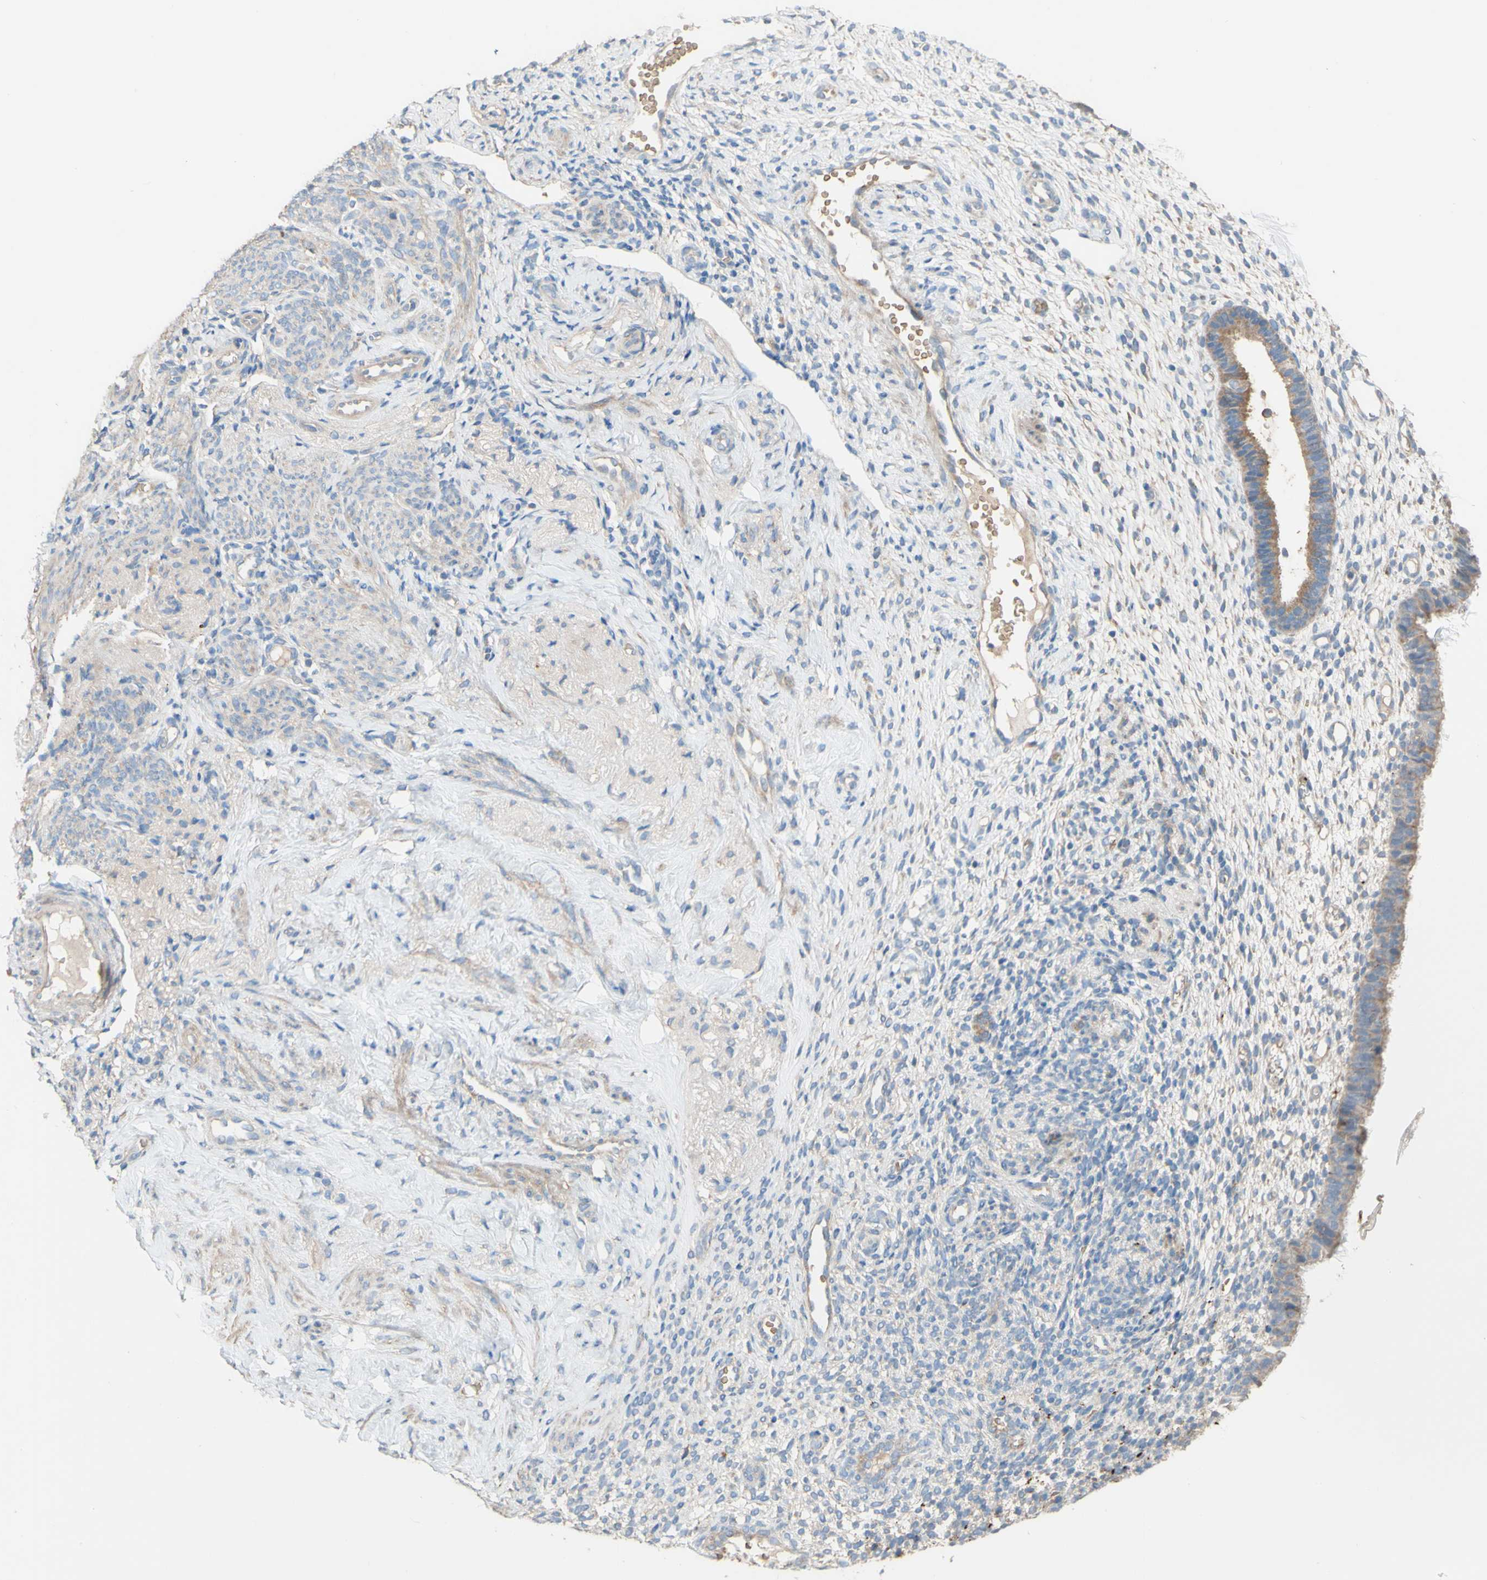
{"staining": {"intensity": "weak", "quantity": "<25%", "location": "cytoplasmic/membranous"}, "tissue": "endometrium", "cell_type": "Cells in endometrial stroma", "image_type": "normal", "snomed": [{"axis": "morphology", "description": "Normal tissue, NOS"}, {"axis": "topography", "description": "Endometrium"}], "caption": "Protein analysis of normal endometrium reveals no significant positivity in cells in endometrial stroma. The staining is performed using DAB brown chromogen with nuclei counter-stained in using hematoxylin.", "gene": "DKK3", "patient": {"sex": "female", "age": 61}}